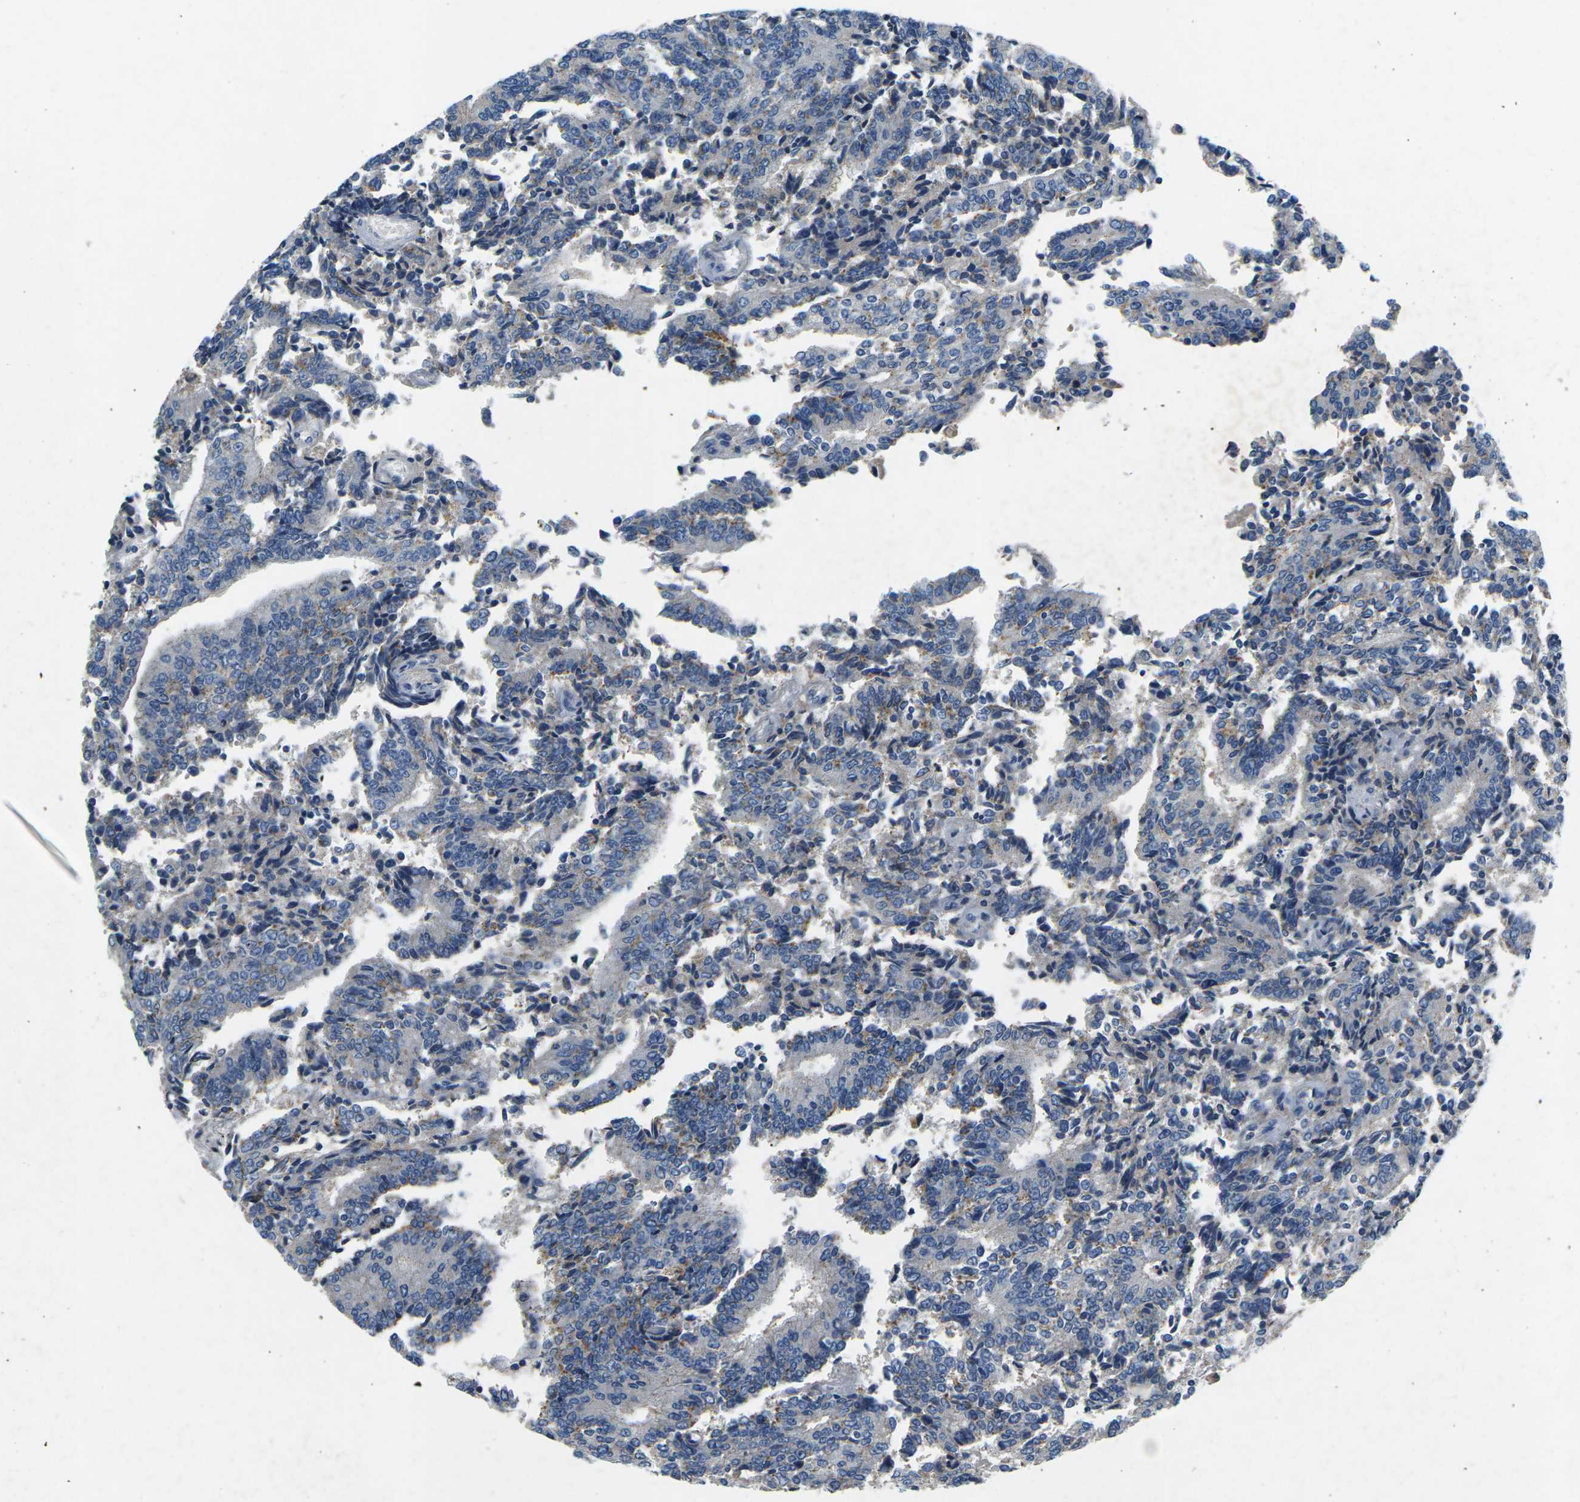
{"staining": {"intensity": "weak", "quantity": "<25%", "location": "cytoplasmic/membranous"}, "tissue": "prostate cancer", "cell_type": "Tumor cells", "image_type": "cancer", "snomed": [{"axis": "morphology", "description": "Normal tissue, NOS"}, {"axis": "morphology", "description": "Adenocarcinoma, High grade"}, {"axis": "topography", "description": "Prostate"}, {"axis": "topography", "description": "Seminal veicle"}], "caption": "There is no significant expression in tumor cells of prostate cancer (high-grade adenocarcinoma). The staining was performed using DAB to visualize the protein expression in brown, while the nuclei were stained in blue with hematoxylin (Magnification: 20x).", "gene": "PDCD6IP", "patient": {"sex": "male", "age": 55}}